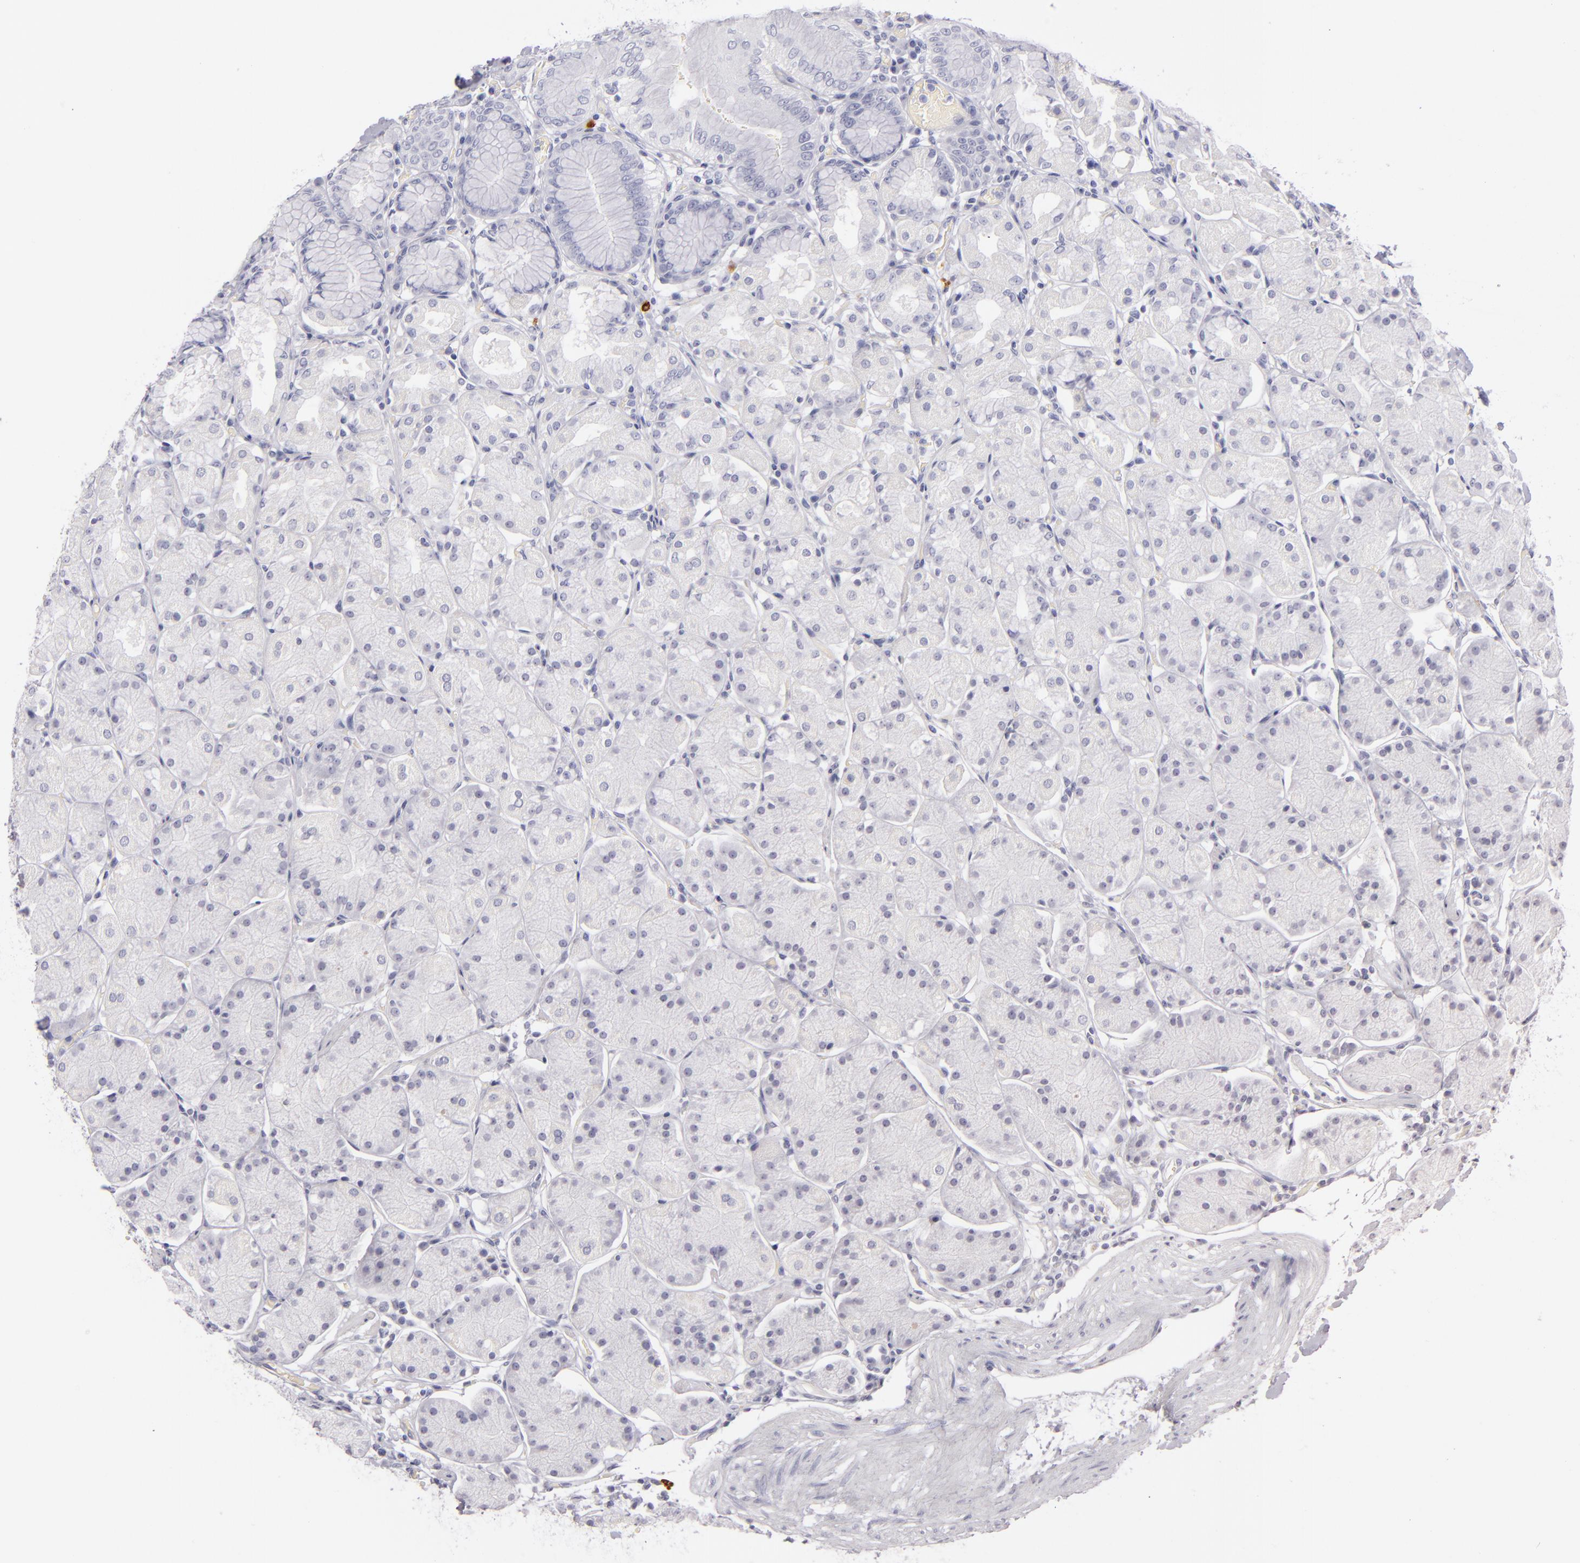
{"staining": {"intensity": "negative", "quantity": "none", "location": "none"}, "tissue": "stomach", "cell_type": "Glandular cells", "image_type": "normal", "snomed": [{"axis": "morphology", "description": "Normal tissue, NOS"}, {"axis": "topography", "description": "Stomach, upper"}, {"axis": "topography", "description": "Stomach"}], "caption": "The IHC histopathology image has no significant staining in glandular cells of stomach. (Immunohistochemistry (ihc), brightfield microscopy, high magnification).", "gene": "CD207", "patient": {"sex": "male", "age": 76}}